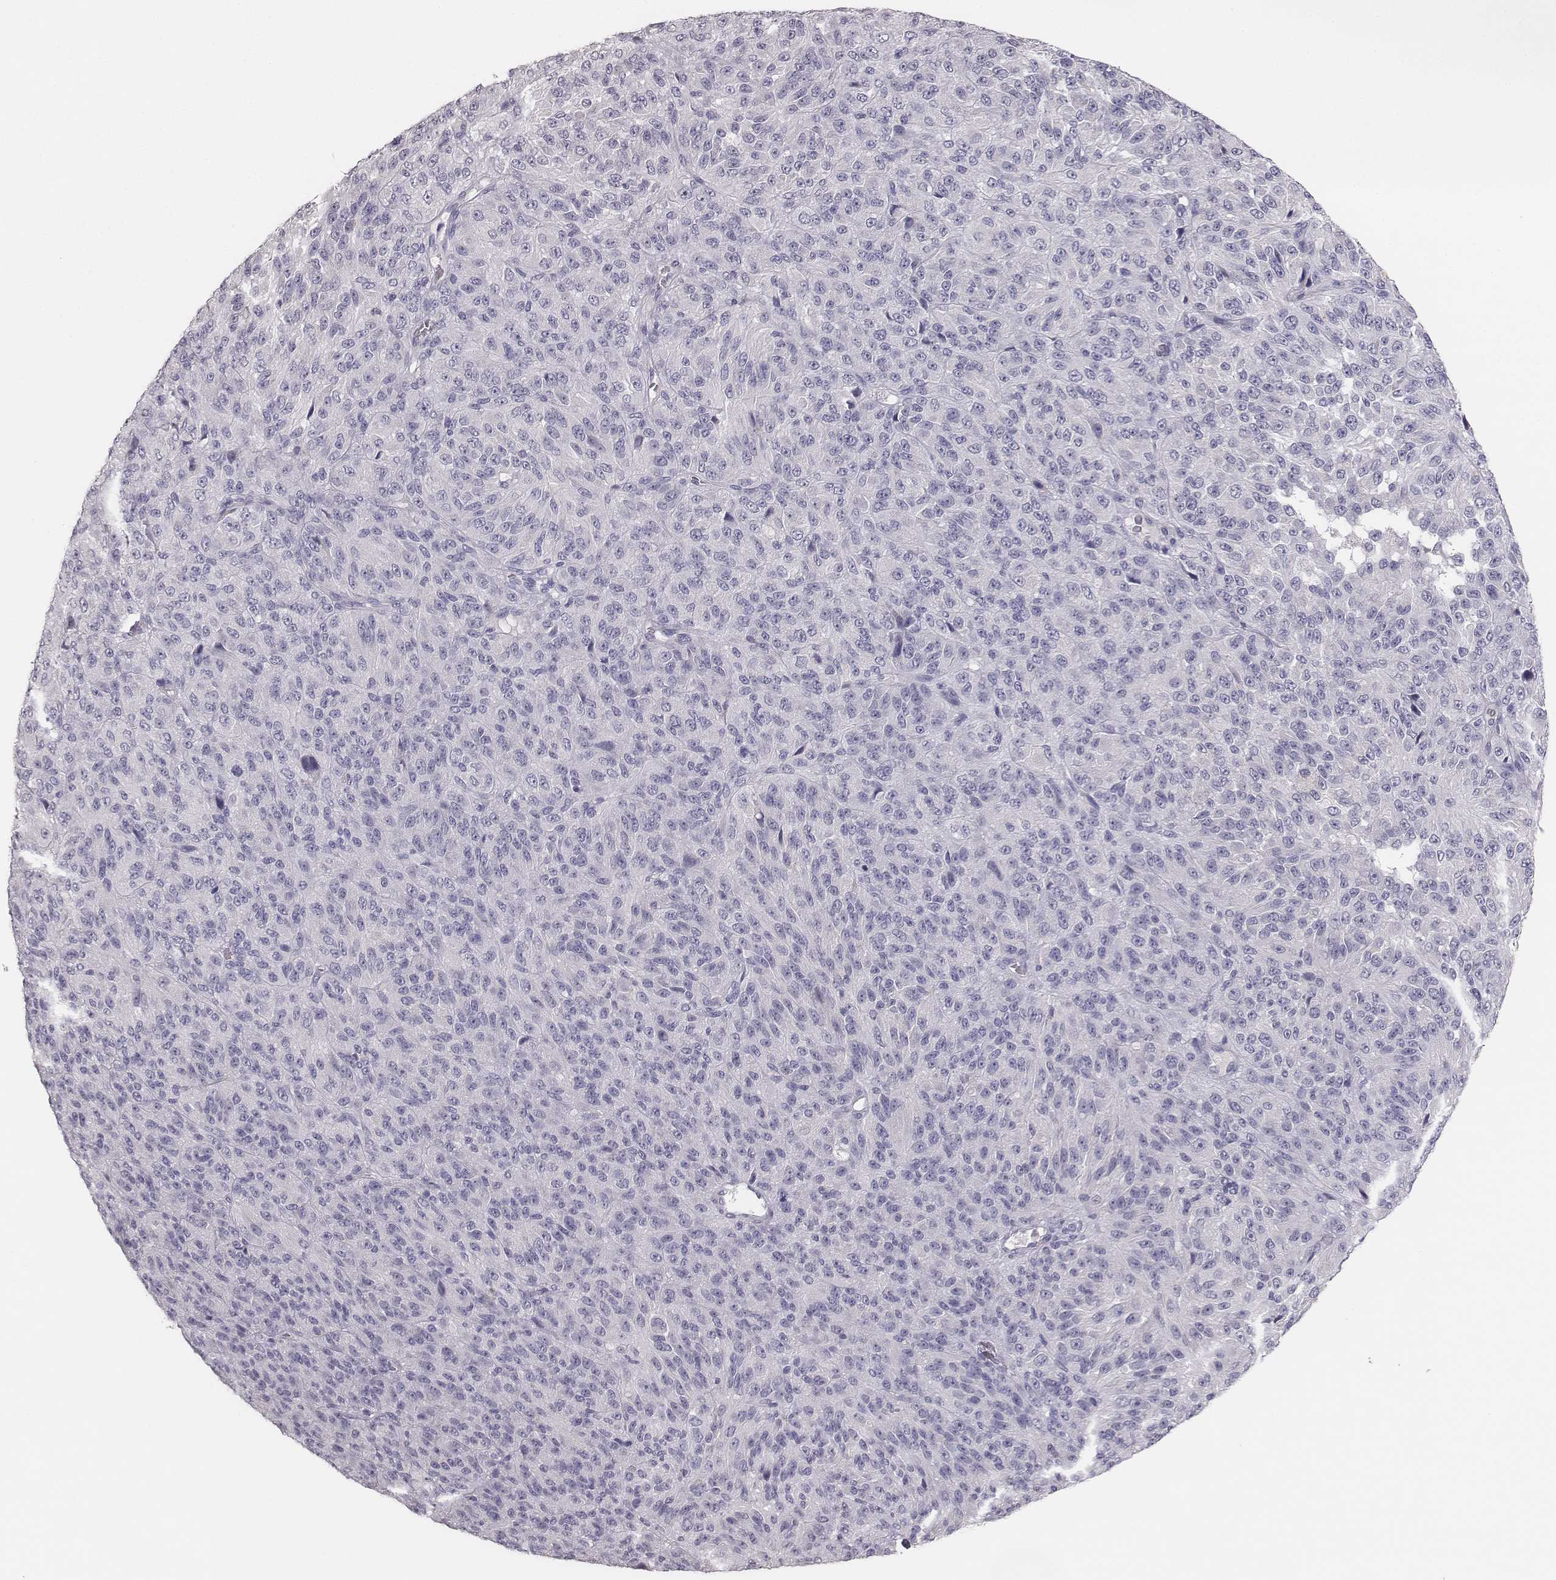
{"staining": {"intensity": "negative", "quantity": "none", "location": "none"}, "tissue": "melanoma", "cell_type": "Tumor cells", "image_type": "cancer", "snomed": [{"axis": "morphology", "description": "Malignant melanoma, Metastatic site"}, {"axis": "topography", "description": "Brain"}], "caption": "Immunohistochemical staining of malignant melanoma (metastatic site) reveals no significant expression in tumor cells.", "gene": "MYH6", "patient": {"sex": "female", "age": 56}}